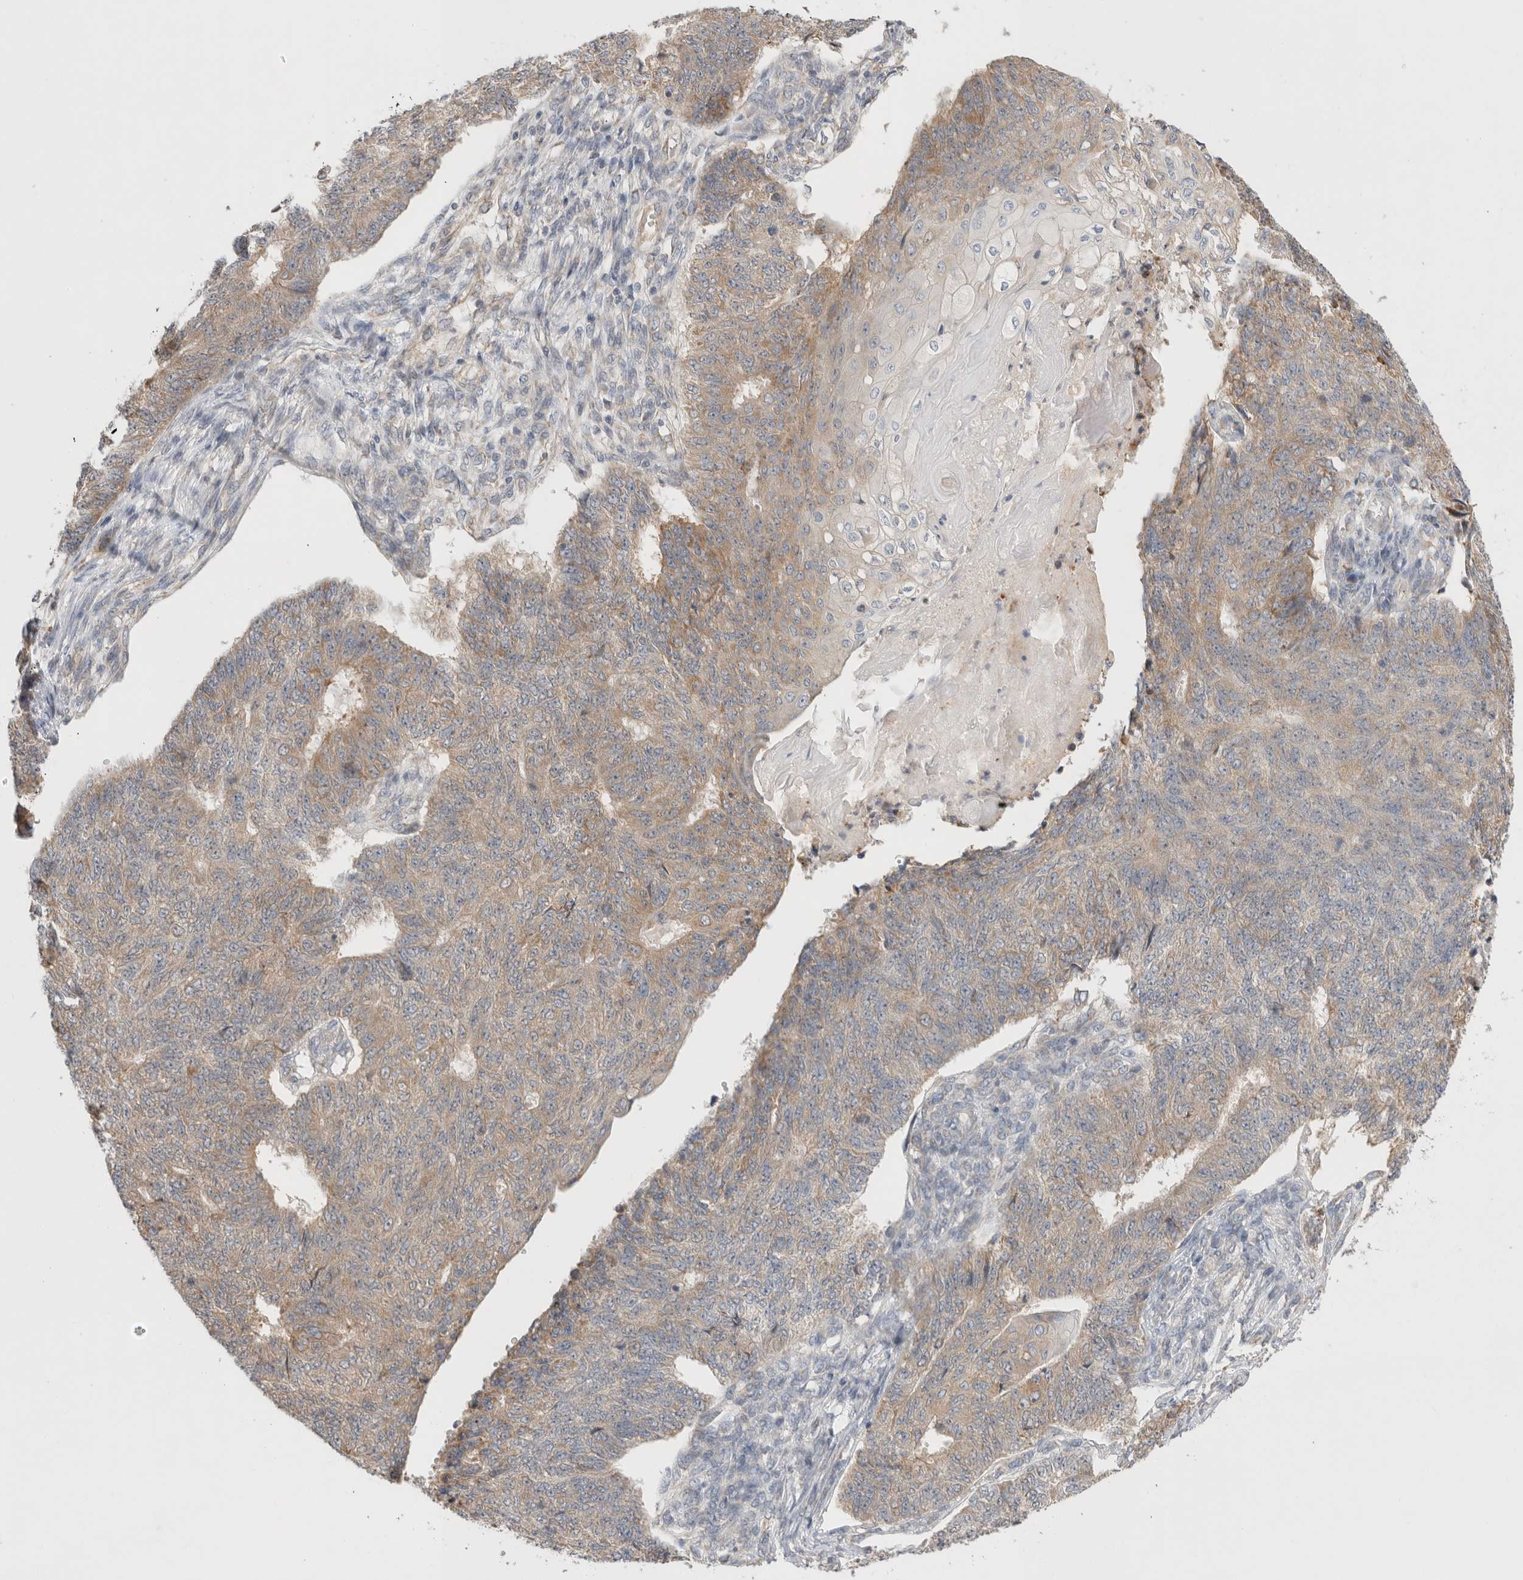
{"staining": {"intensity": "weak", "quantity": ">75%", "location": "cytoplasmic/membranous"}, "tissue": "endometrial cancer", "cell_type": "Tumor cells", "image_type": "cancer", "snomed": [{"axis": "morphology", "description": "Adenocarcinoma, NOS"}, {"axis": "topography", "description": "Endometrium"}], "caption": "Brown immunohistochemical staining in human endometrial cancer (adenocarcinoma) demonstrates weak cytoplasmic/membranous positivity in approximately >75% of tumor cells.", "gene": "NEDD4L", "patient": {"sex": "female", "age": 32}}